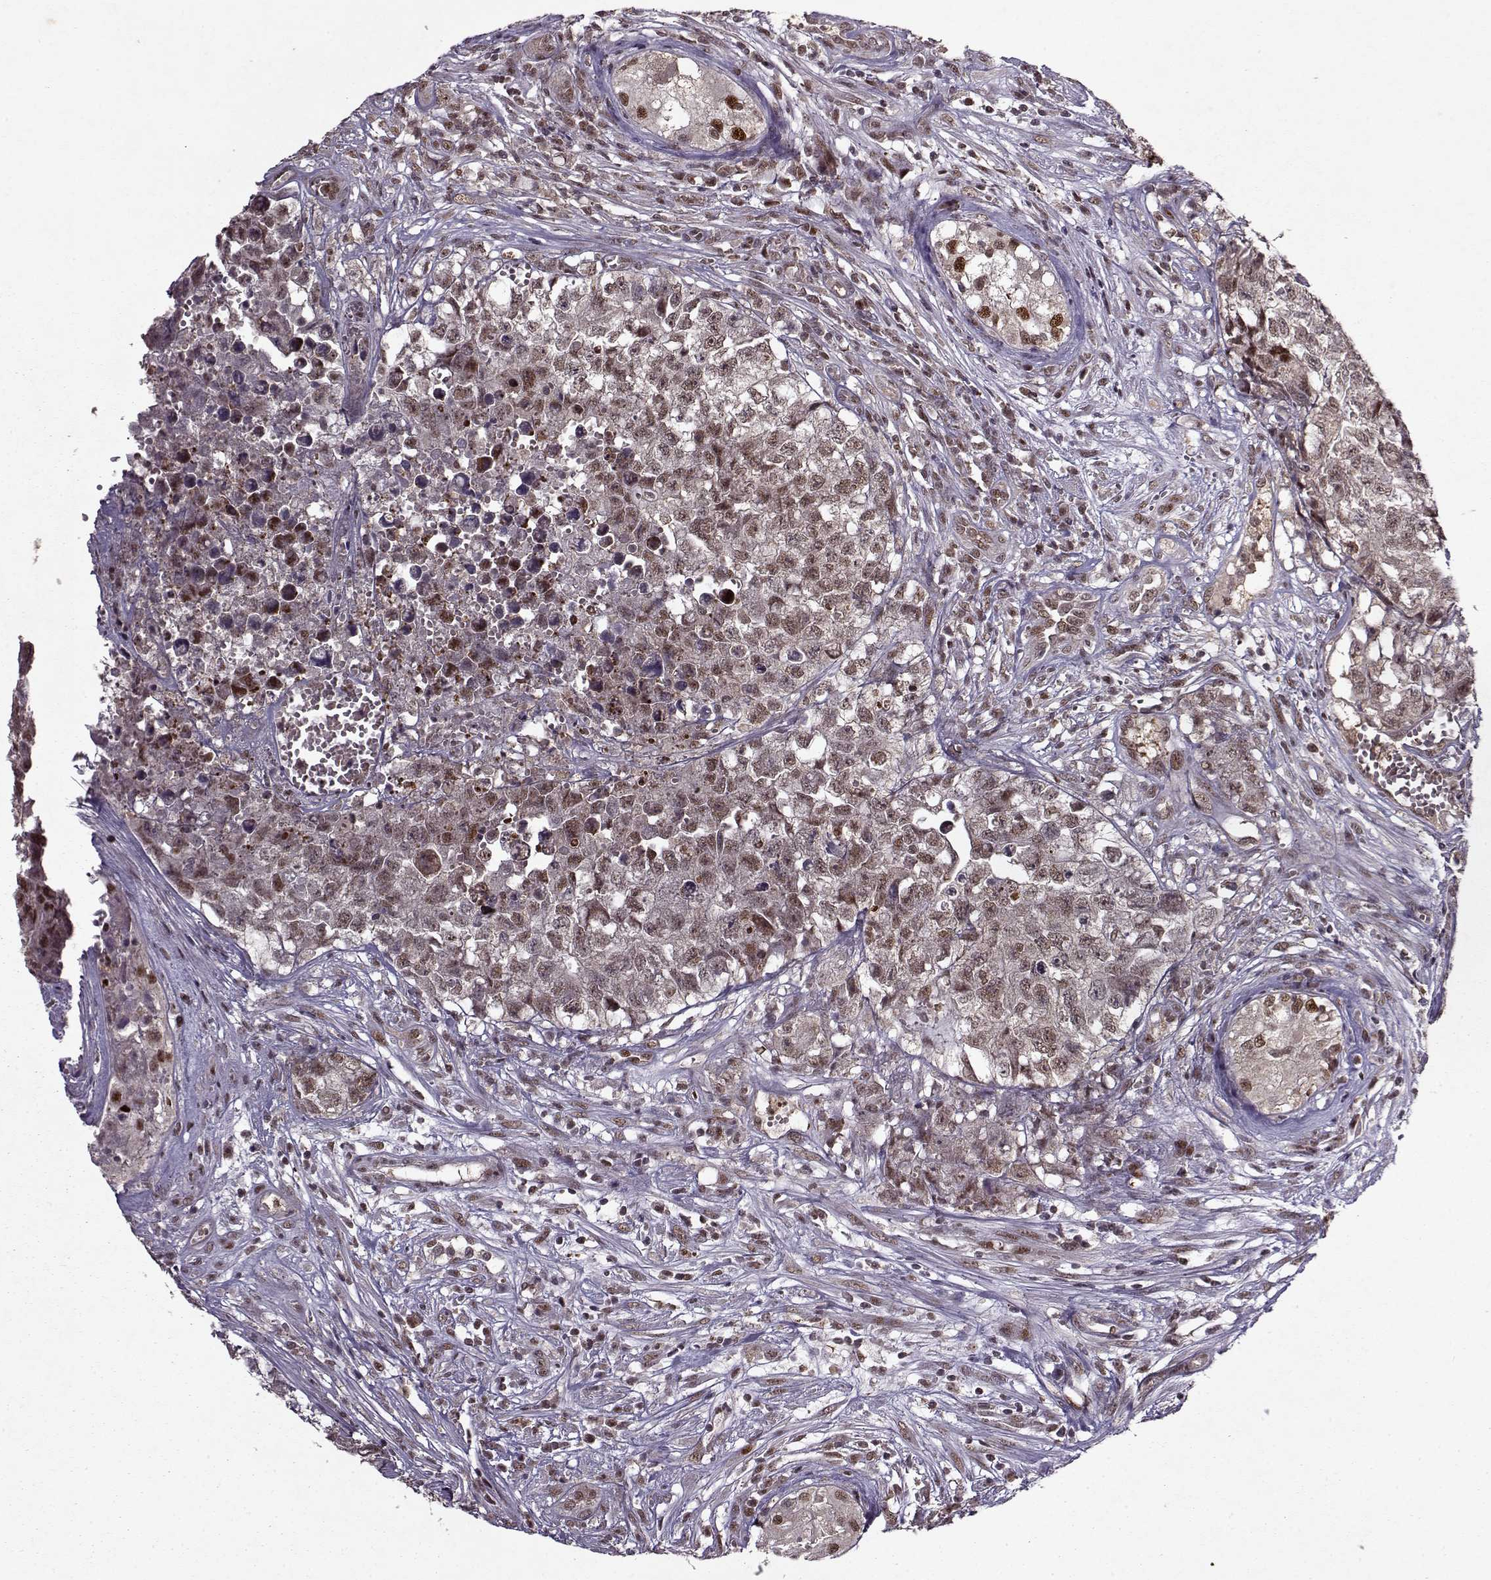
{"staining": {"intensity": "moderate", "quantity": ">75%", "location": "cytoplasmic/membranous,nuclear"}, "tissue": "testis cancer", "cell_type": "Tumor cells", "image_type": "cancer", "snomed": [{"axis": "morphology", "description": "Seminoma, NOS"}, {"axis": "morphology", "description": "Carcinoma, Embryonal, NOS"}, {"axis": "topography", "description": "Testis"}], "caption": "Protein positivity by IHC displays moderate cytoplasmic/membranous and nuclear positivity in about >75% of tumor cells in embryonal carcinoma (testis). The staining was performed using DAB to visualize the protein expression in brown, while the nuclei were stained in blue with hematoxylin (Magnification: 20x).", "gene": "PSMA7", "patient": {"sex": "male", "age": 22}}